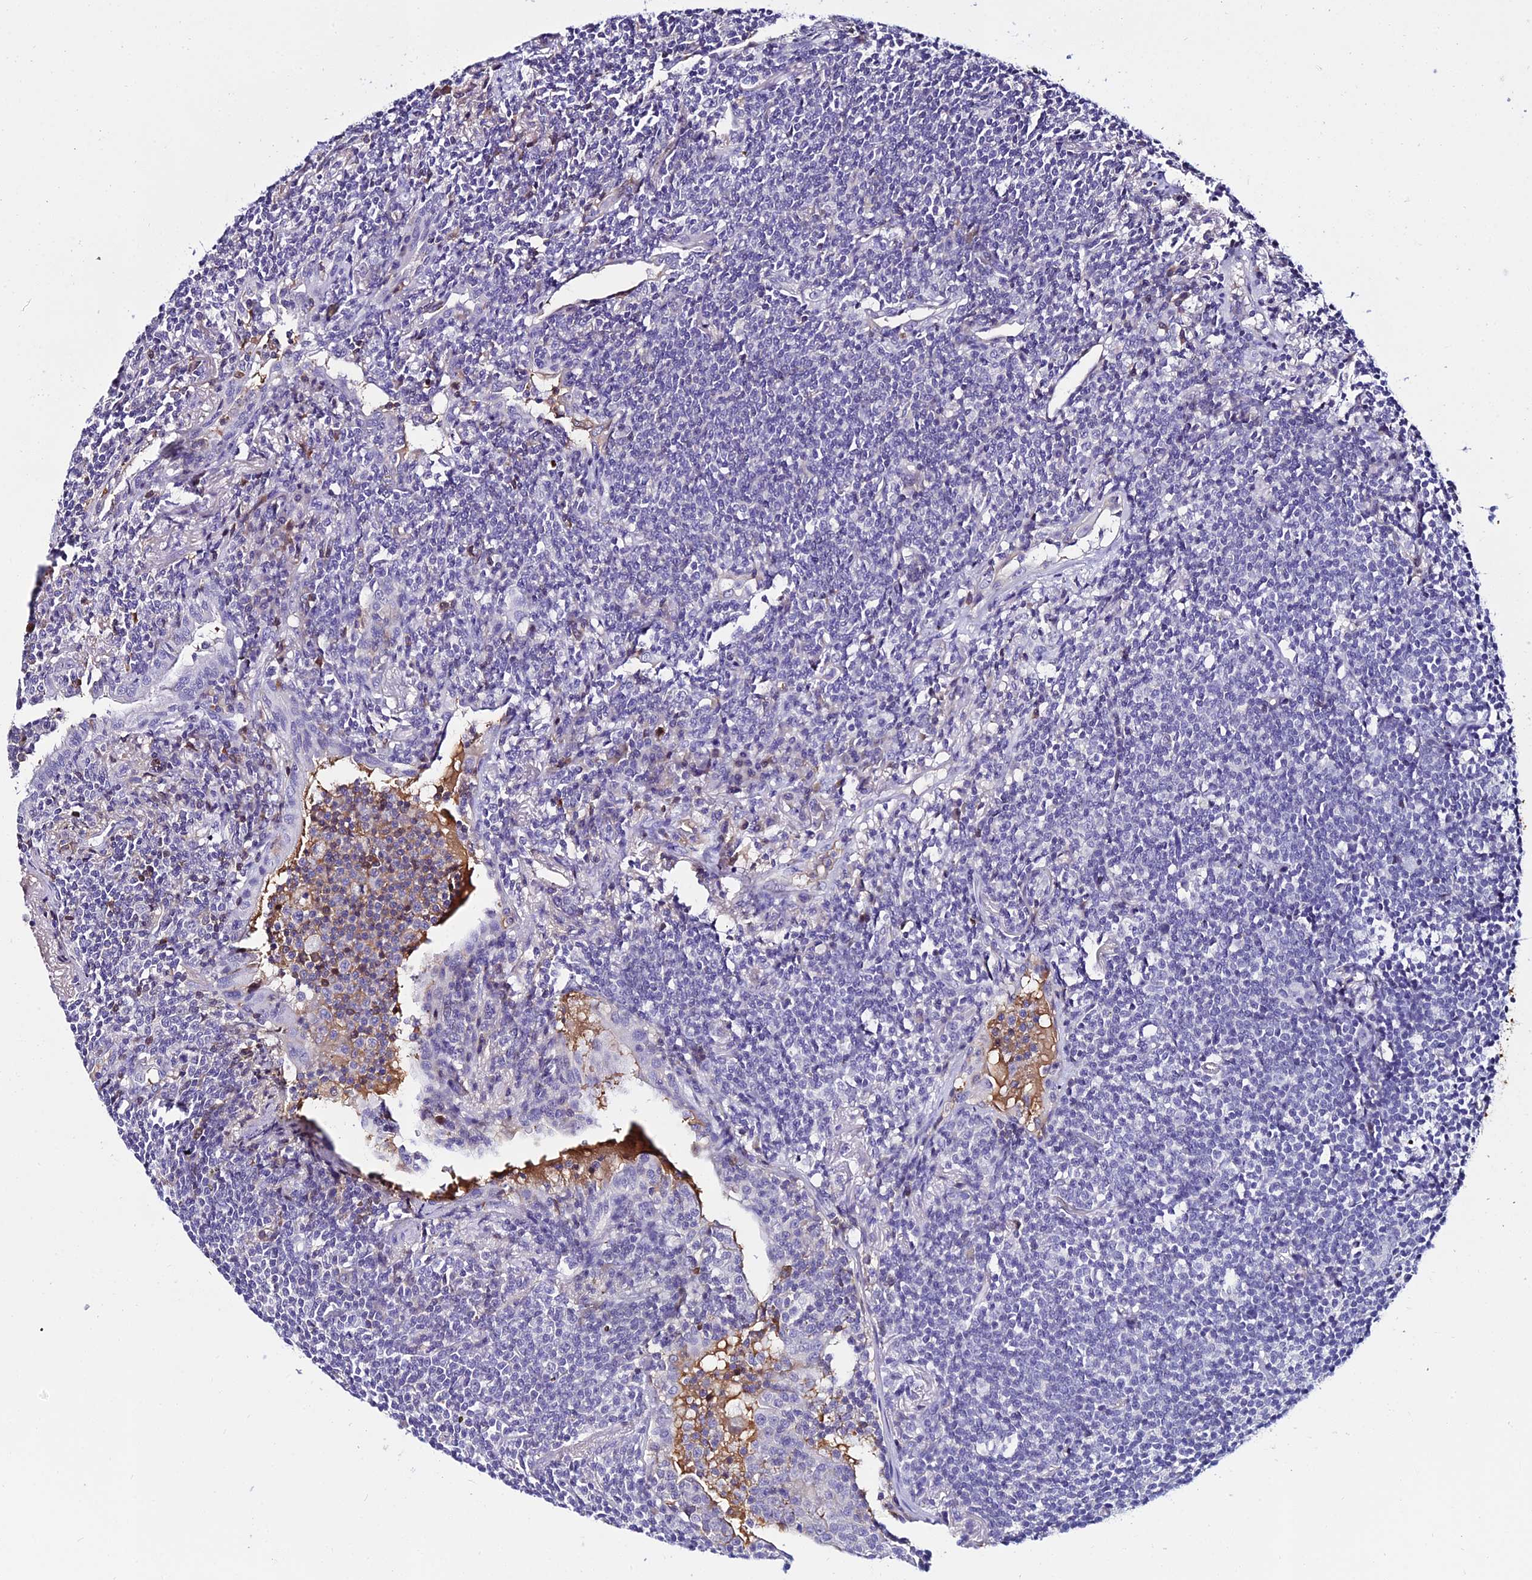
{"staining": {"intensity": "negative", "quantity": "none", "location": "none"}, "tissue": "lymphoma", "cell_type": "Tumor cells", "image_type": "cancer", "snomed": [{"axis": "morphology", "description": "Malignant lymphoma, non-Hodgkin's type, Low grade"}, {"axis": "topography", "description": "Lung"}], "caption": "DAB (3,3'-diaminobenzidine) immunohistochemical staining of human lymphoma shows no significant staining in tumor cells. The staining was performed using DAB to visualize the protein expression in brown, while the nuclei were stained in blue with hematoxylin (Magnification: 20x).", "gene": "DEFB132", "patient": {"sex": "female", "age": 71}}